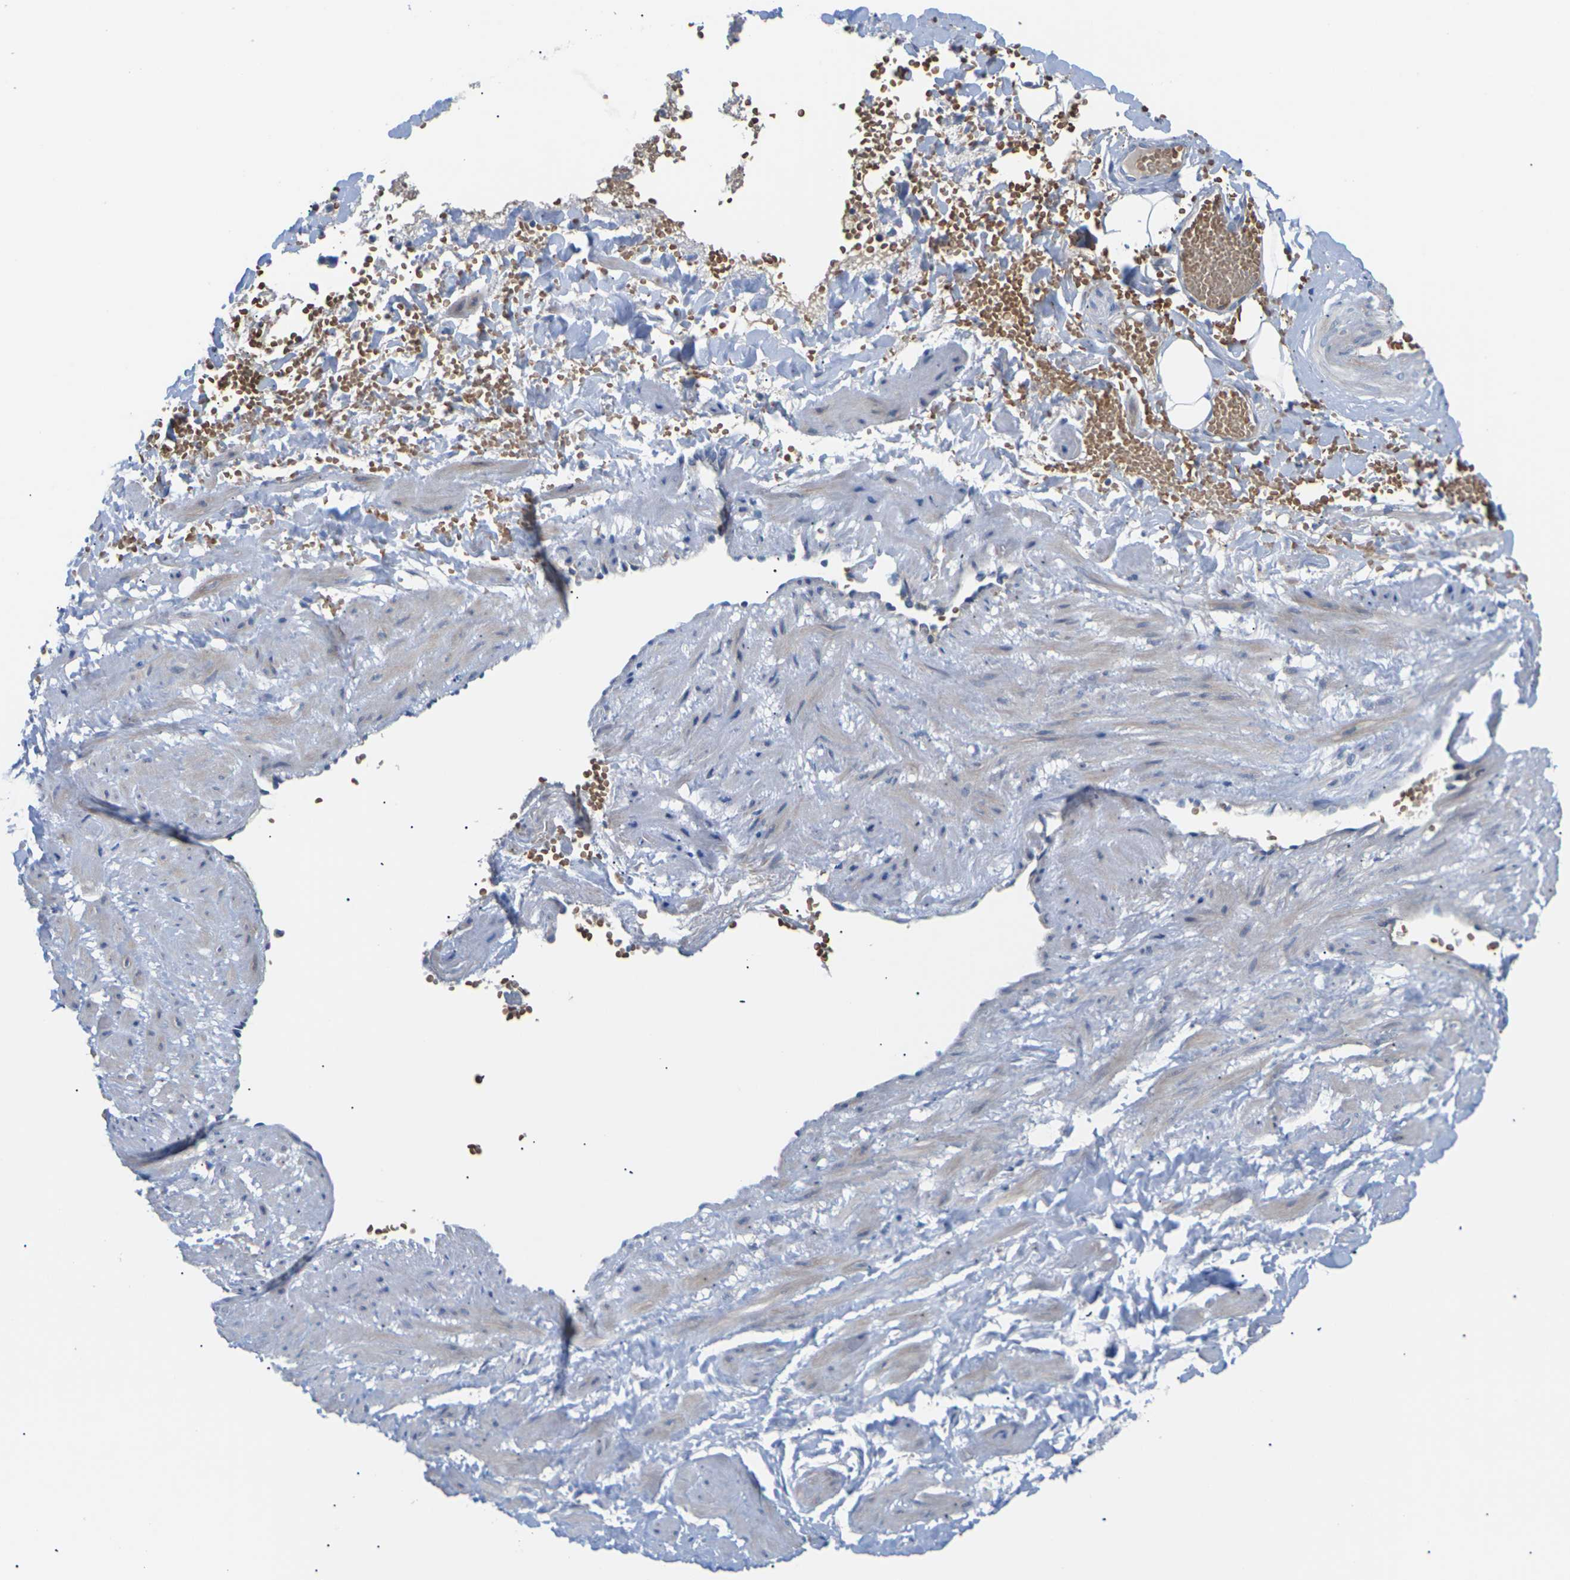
{"staining": {"intensity": "negative", "quantity": "none", "location": "none"}, "tissue": "adipose tissue", "cell_type": "Adipocytes", "image_type": "normal", "snomed": [{"axis": "morphology", "description": "Normal tissue, NOS"}, {"axis": "topography", "description": "Soft tissue"}, {"axis": "topography", "description": "Vascular tissue"}], "caption": "This image is of unremarkable adipose tissue stained with IHC to label a protein in brown with the nuclei are counter-stained blue. There is no expression in adipocytes.", "gene": "TMCO4", "patient": {"sex": "female", "age": 35}}